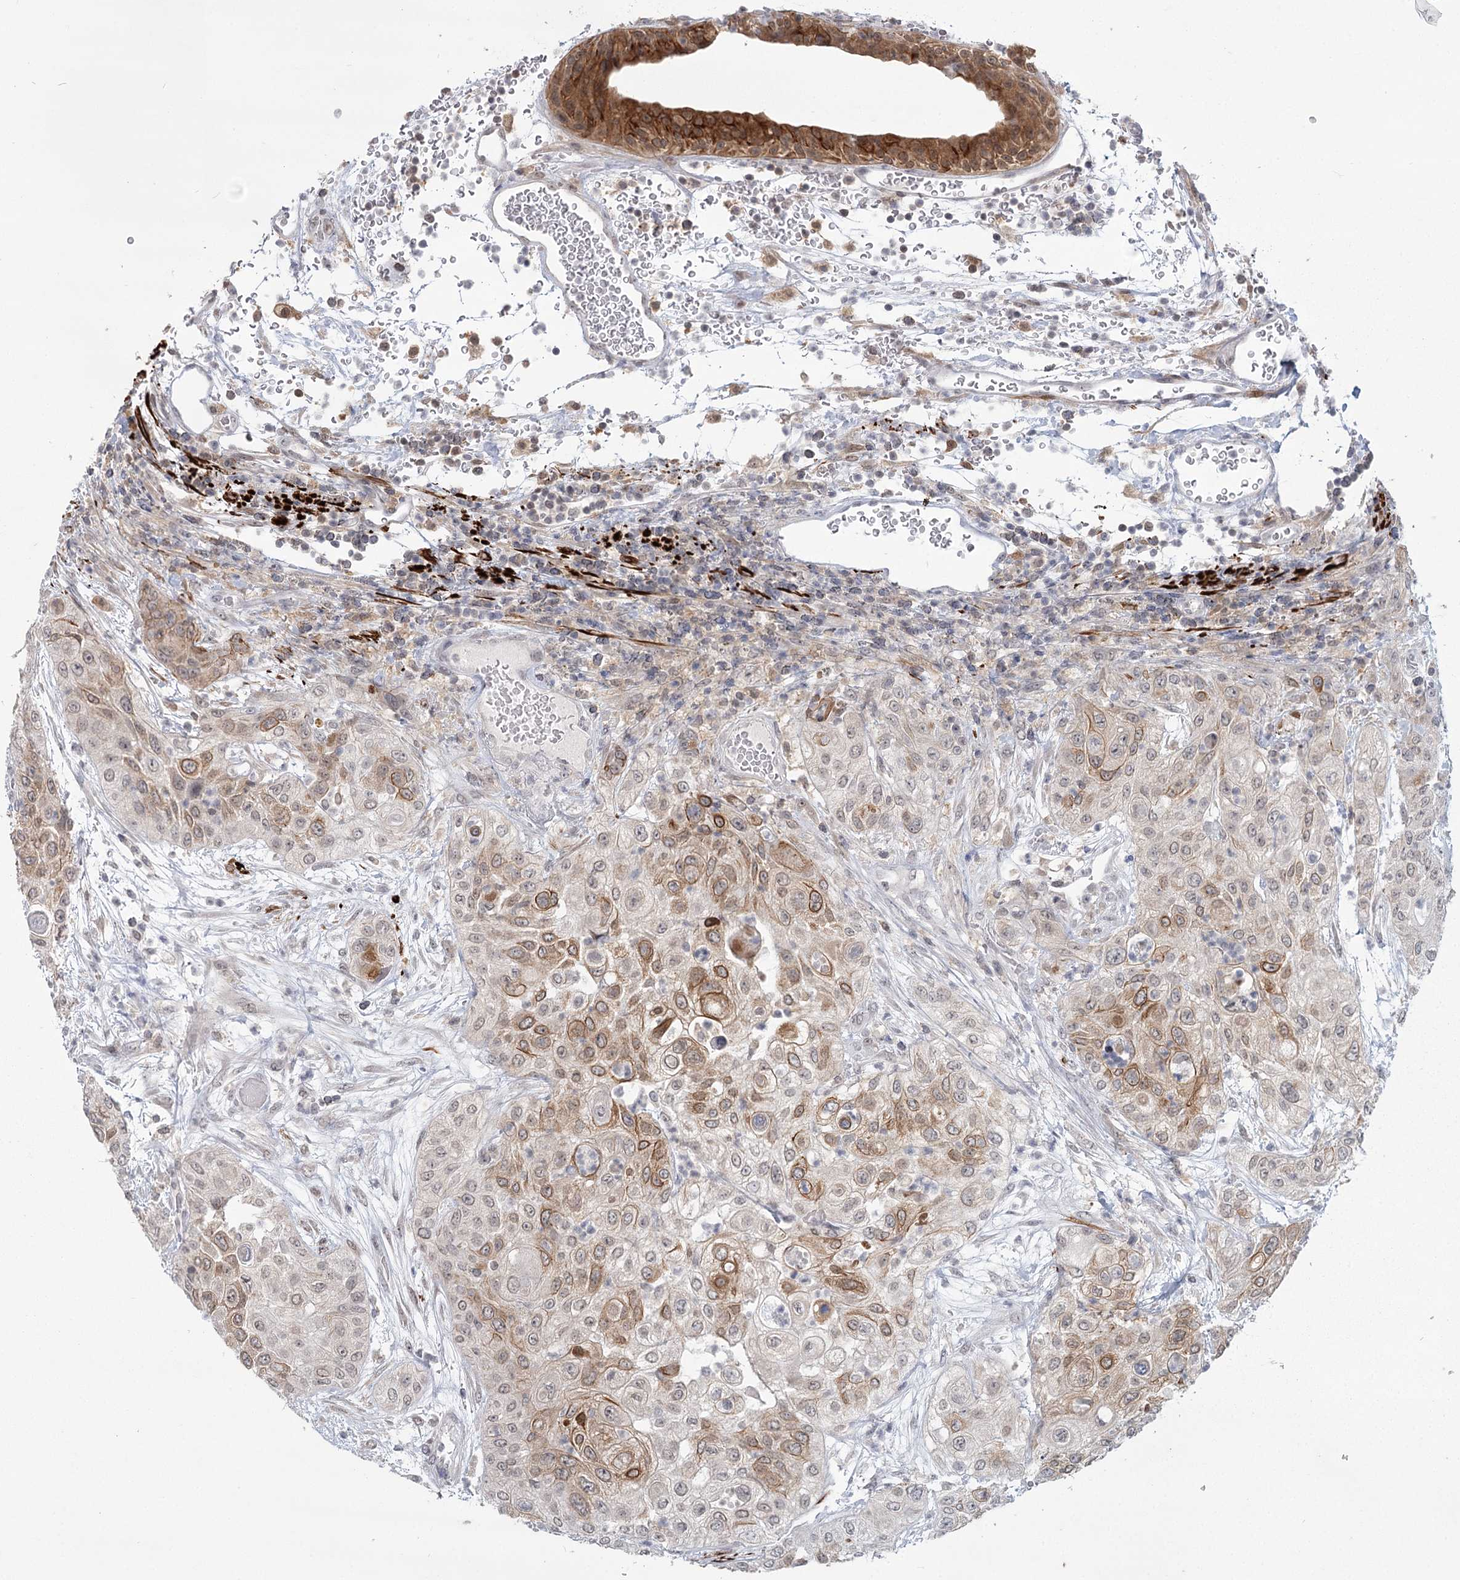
{"staining": {"intensity": "moderate", "quantity": "25%-75%", "location": "cytoplasmic/membranous"}, "tissue": "urothelial cancer", "cell_type": "Tumor cells", "image_type": "cancer", "snomed": [{"axis": "morphology", "description": "Urothelial carcinoma, High grade"}, {"axis": "topography", "description": "Urinary bladder"}], "caption": "Urothelial cancer tissue reveals moderate cytoplasmic/membranous staining in about 25%-75% of tumor cells", "gene": "TMEM70", "patient": {"sex": "female", "age": 79}}